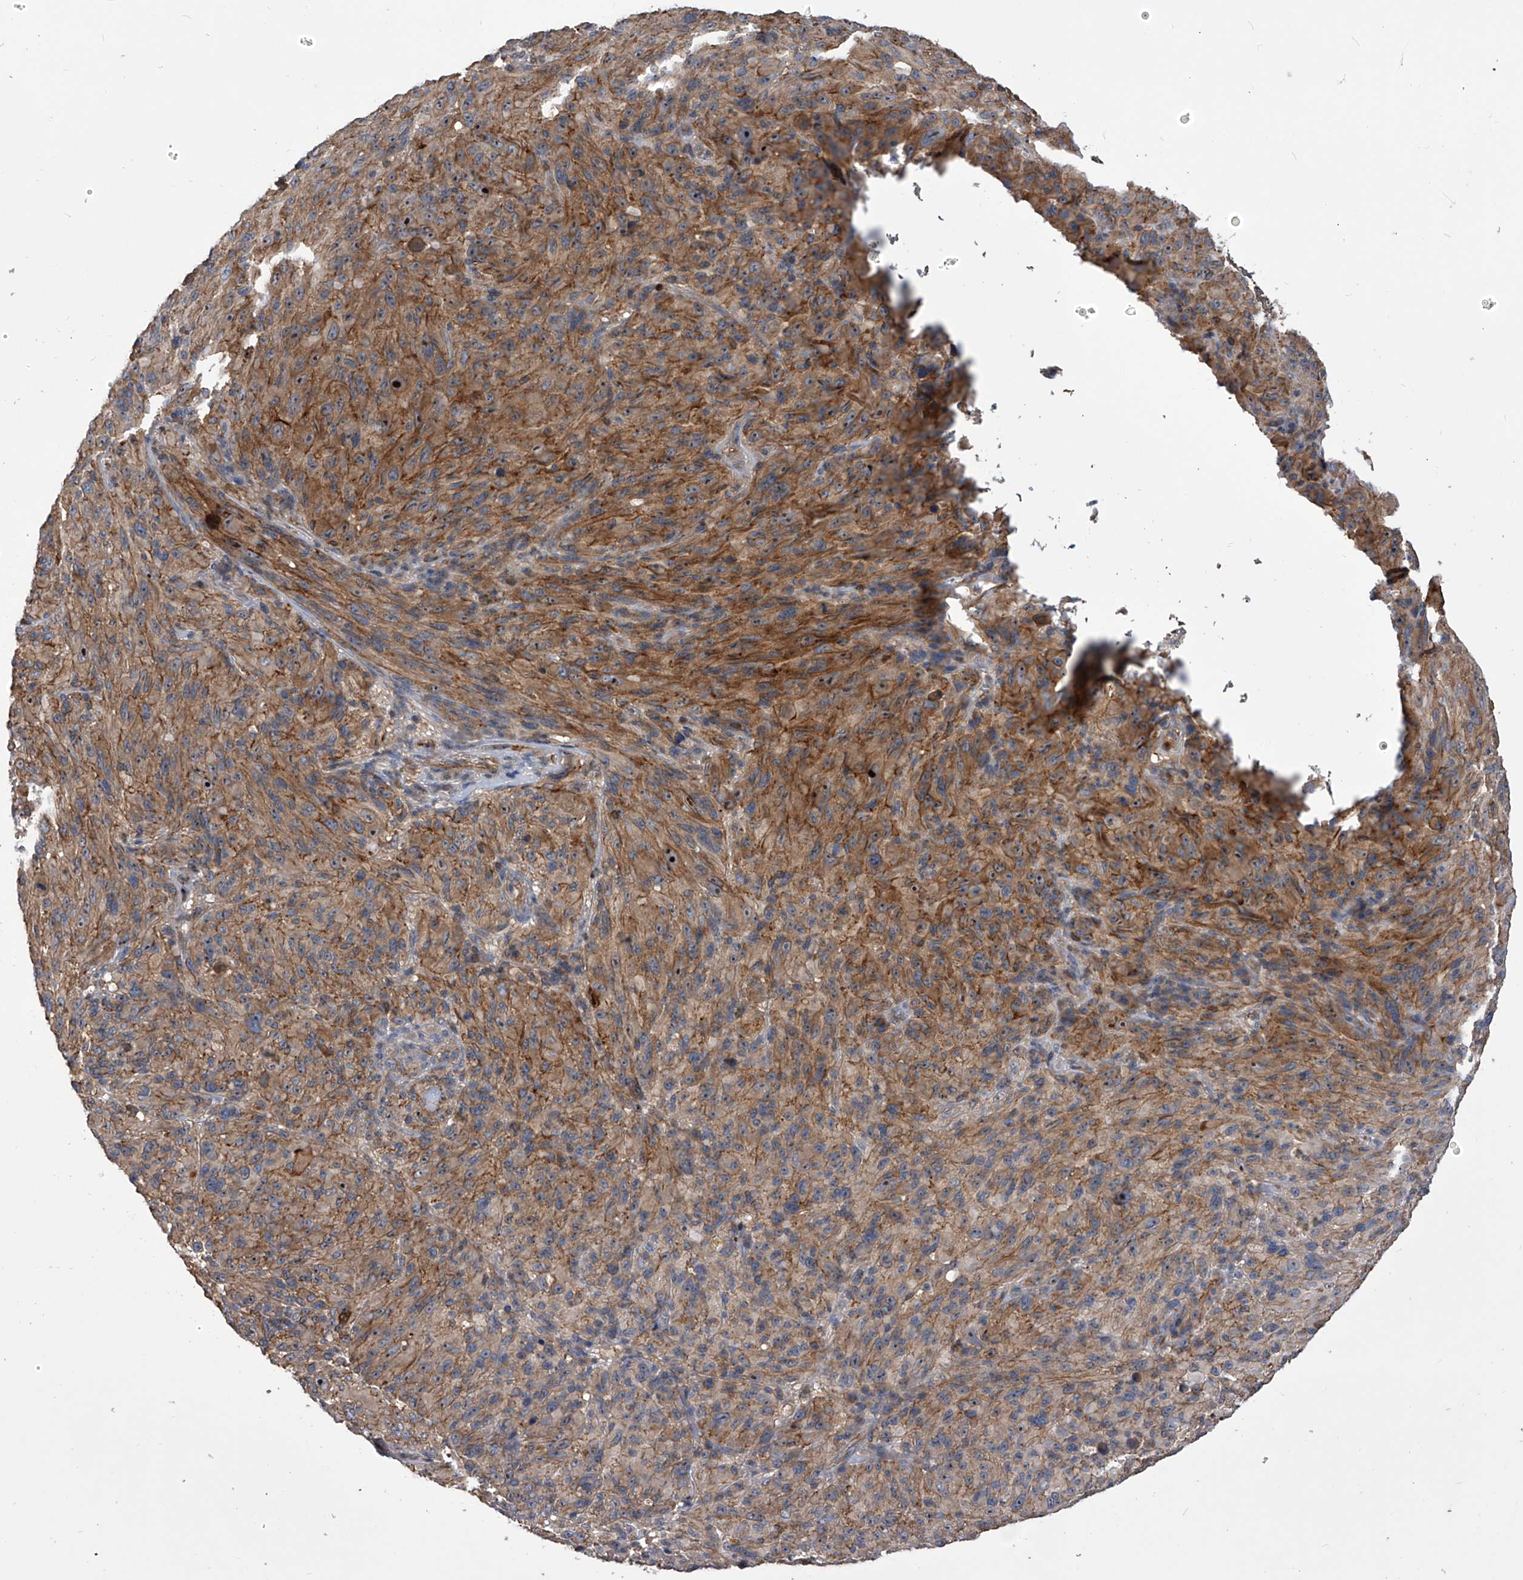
{"staining": {"intensity": "moderate", "quantity": ">75%", "location": "cytoplasmic/membranous"}, "tissue": "melanoma", "cell_type": "Tumor cells", "image_type": "cancer", "snomed": [{"axis": "morphology", "description": "Malignant melanoma, NOS"}, {"axis": "topography", "description": "Skin of head"}], "caption": "This is a micrograph of IHC staining of malignant melanoma, which shows moderate expression in the cytoplasmic/membranous of tumor cells.", "gene": "CUL7", "patient": {"sex": "male", "age": 96}}